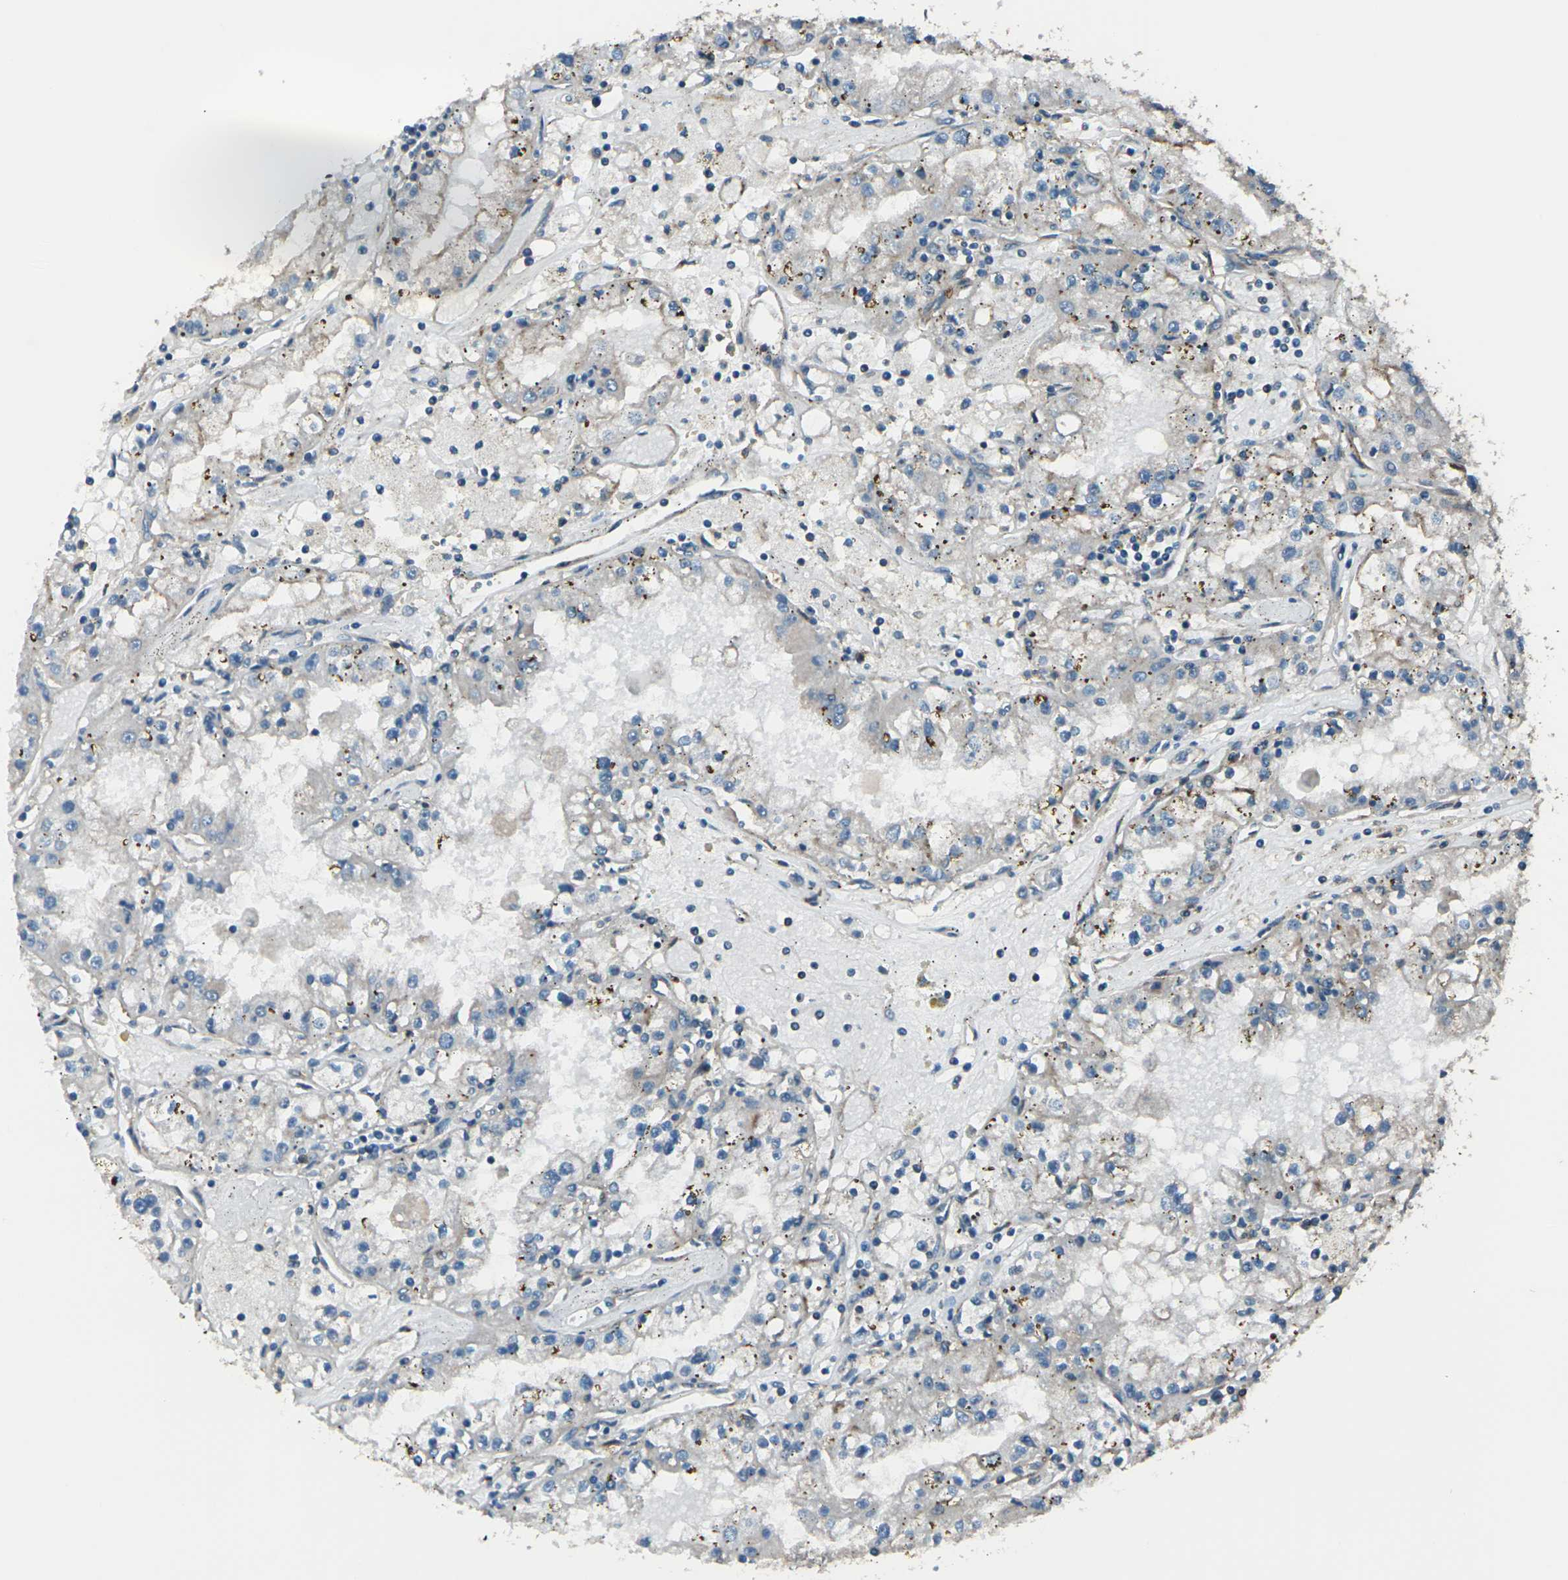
{"staining": {"intensity": "weak", "quantity": ">75%", "location": "cytoplasmic/membranous"}, "tissue": "renal cancer", "cell_type": "Tumor cells", "image_type": "cancer", "snomed": [{"axis": "morphology", "description": "Adenocarcinoma, NOS"}, {"axis": "topography", "description": "Kidney"}], "caption": "Weak cytoplasmic/membranous expression is identified in approximately >75% of tumor cells in renal adenocarcinoma. (Stains: DAB (3,3'-diaminobenzidine) in brown, nuclei in blue, Microscopy: brightfield microscopy at high magnification).", "gene": "CMTM4", "patient": {"sex": "male", "age": 56}}